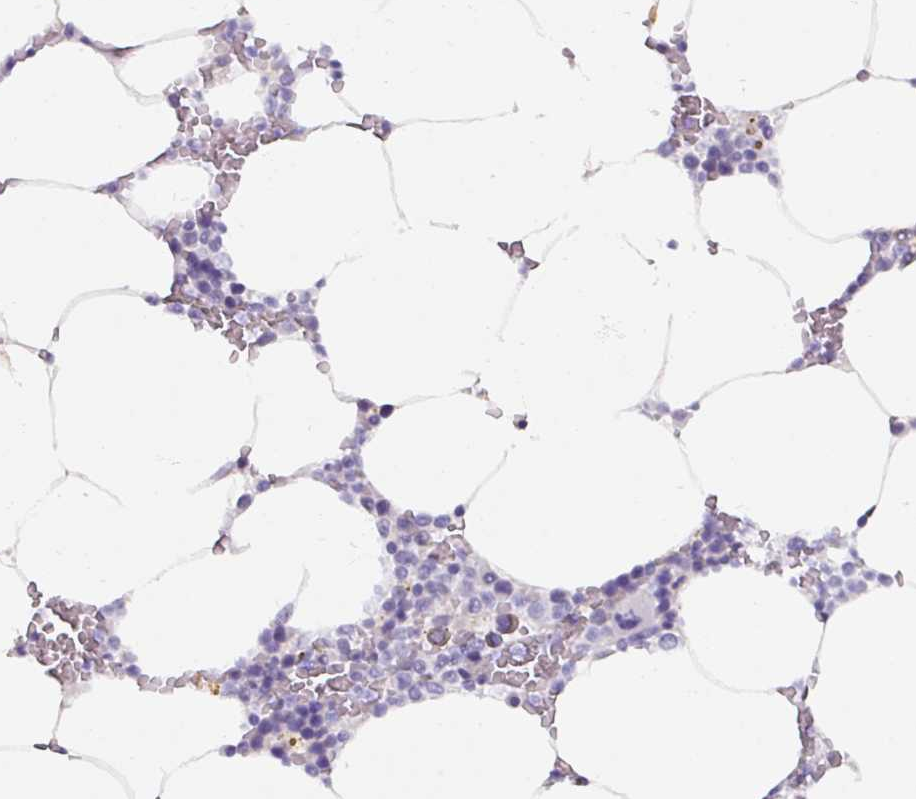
{"staining": {"intensity": "negative", "quantity": "none", "location": "none"}, "tissue": "bone marrow", "cell_type": "Hematopoietic cells", "image_type": "normal", "snomed": [{"axis": "morphology", "description": "Normal tissue, NOS"}, {"axis": "topography", "description": "Bone marrow"}], "caption": "The micrograph reveals no staining of hematopoietic cells in normal bone marrow.", "gene": "SPESP1", "patient": {"sex": "male", "age": 70}}